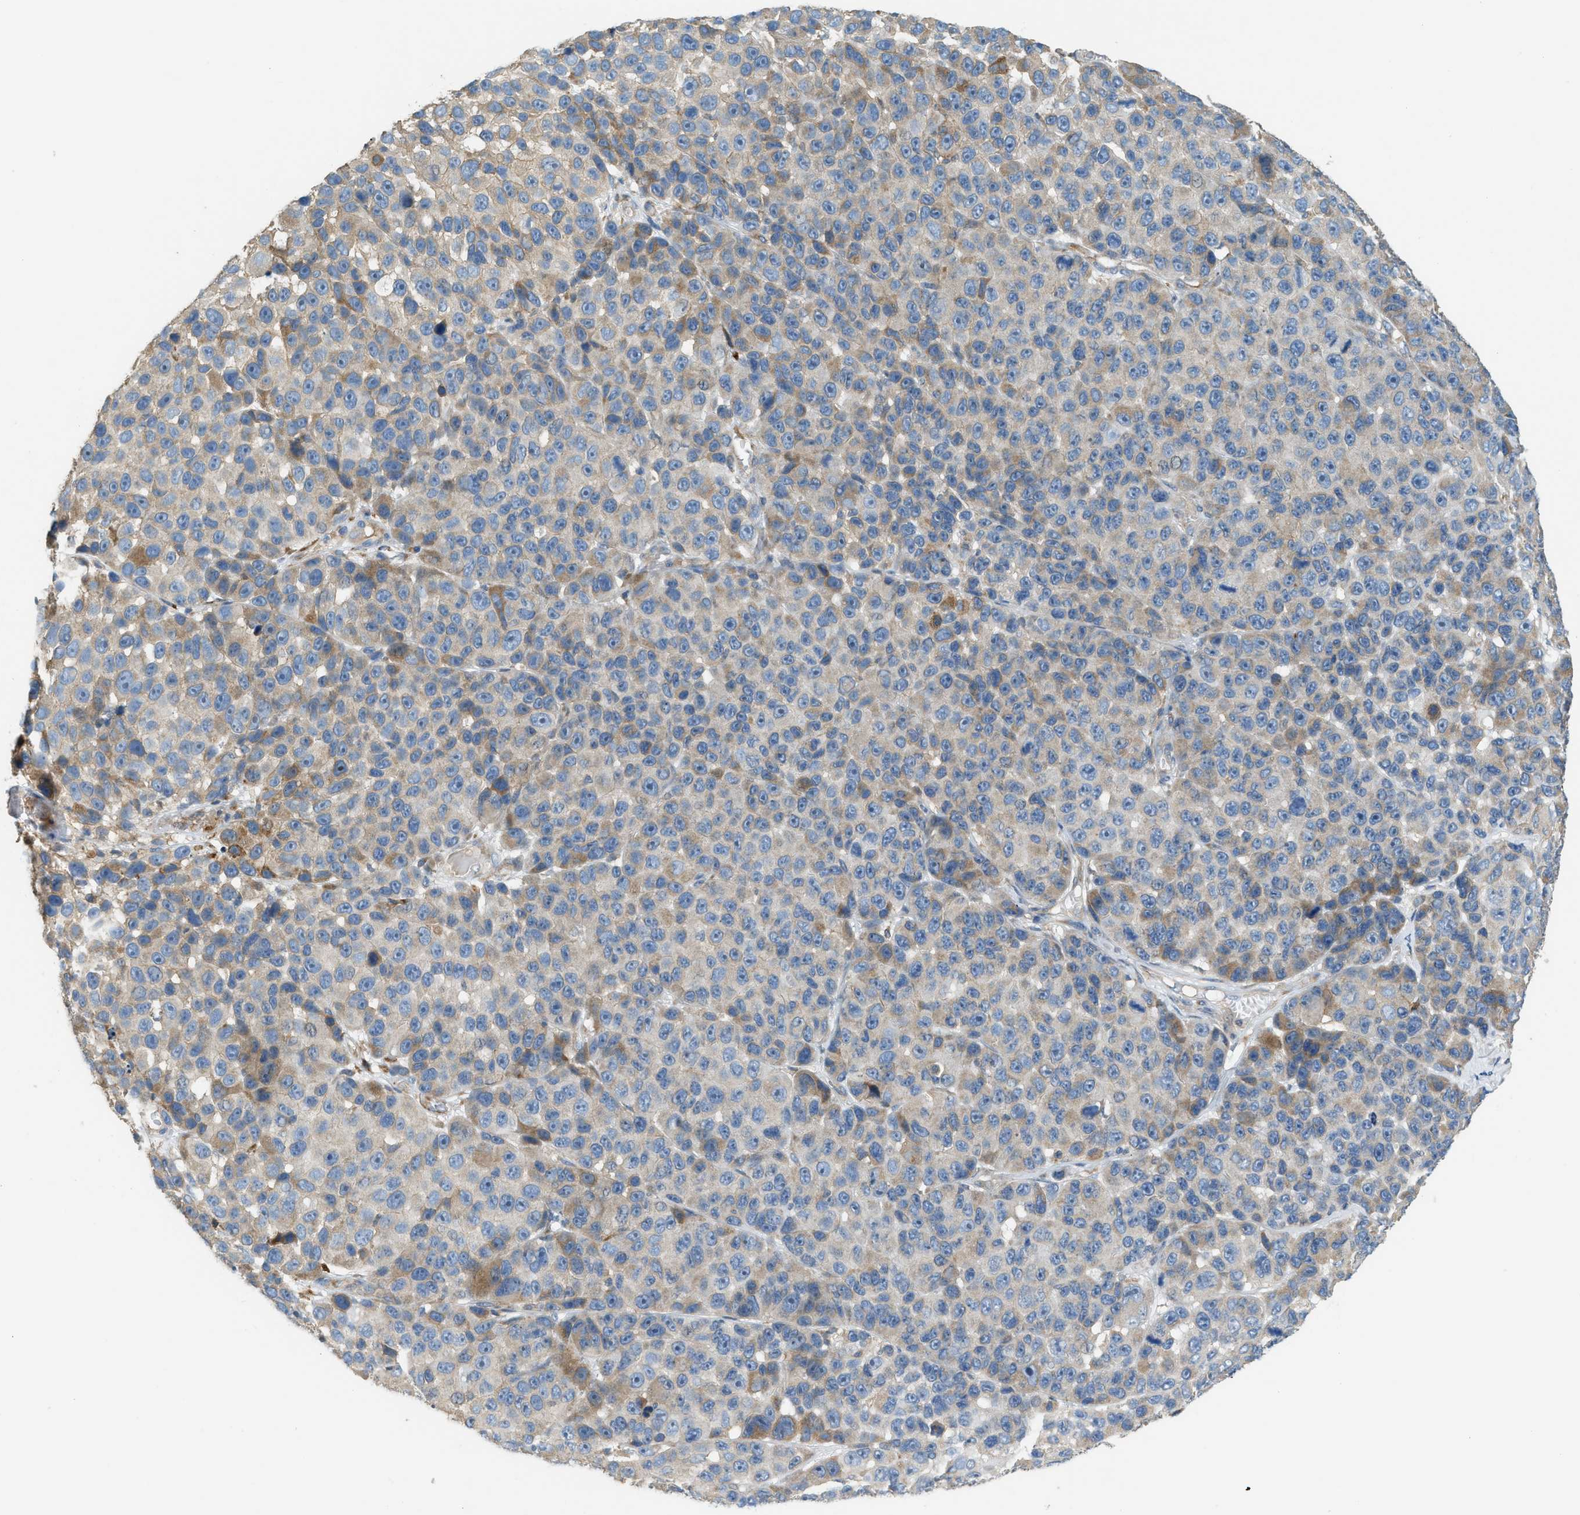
{"staining": {"intensity": "negative", "quantity": "none", "location": "none"}, "tissue": "melanoma", "cell_type": "Tumor cells", "image_type": "cancer", "snomed": [{"axis": "morphology", "description": "Malignant melanoma, NOS"}, {"axis": "topography", "description": "Skin"}], "caption": "This image is of melanoma stained with immunohistochemistry to label a protein in brown with the nuclei are counter-stained blue. There is no expression in tumor cells. (DAB (3,3'-diaminobenzidine) IHC visualized using brightfield microscopy, high magnification).", "gene": "TMEM68", "patient": {"sex": "male", "age": 53}}